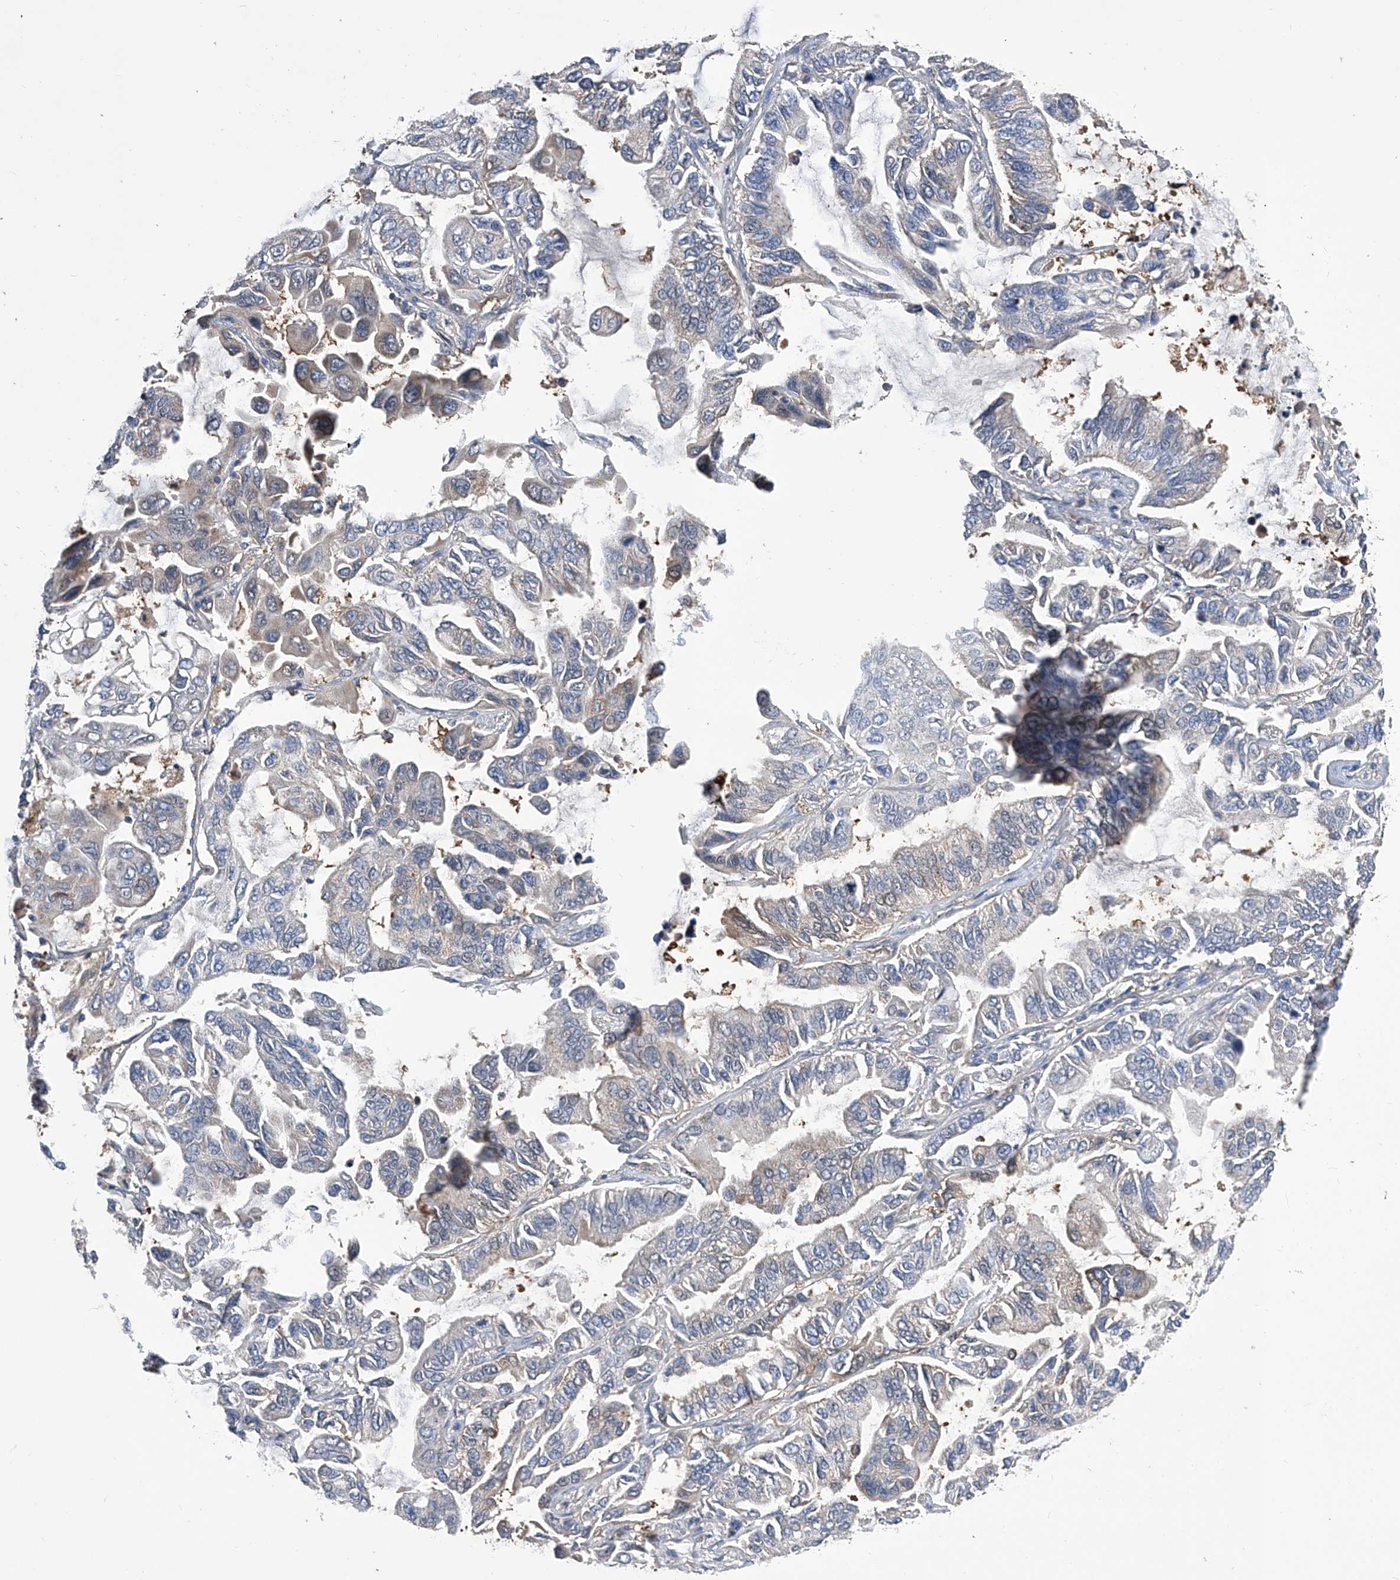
{"staining": {"intensity": "weak", "quantity": "<25%", "location": "cytoplasmic/membranous"}, "tissue": "lung cancer", "cell_type": "Tumor cells", "image_type": "cancer", "snomed": [{"axis": "morphology", "description": "Adenocarcinoma, NOS"}, {"axis": "topography", "description": "Lung"}], "caption": "Tumor cells show no significant protein expression in lung adenocarcinoma.", "gene": "SPATA20", "patient": {"sex": "male", "age": 64}}